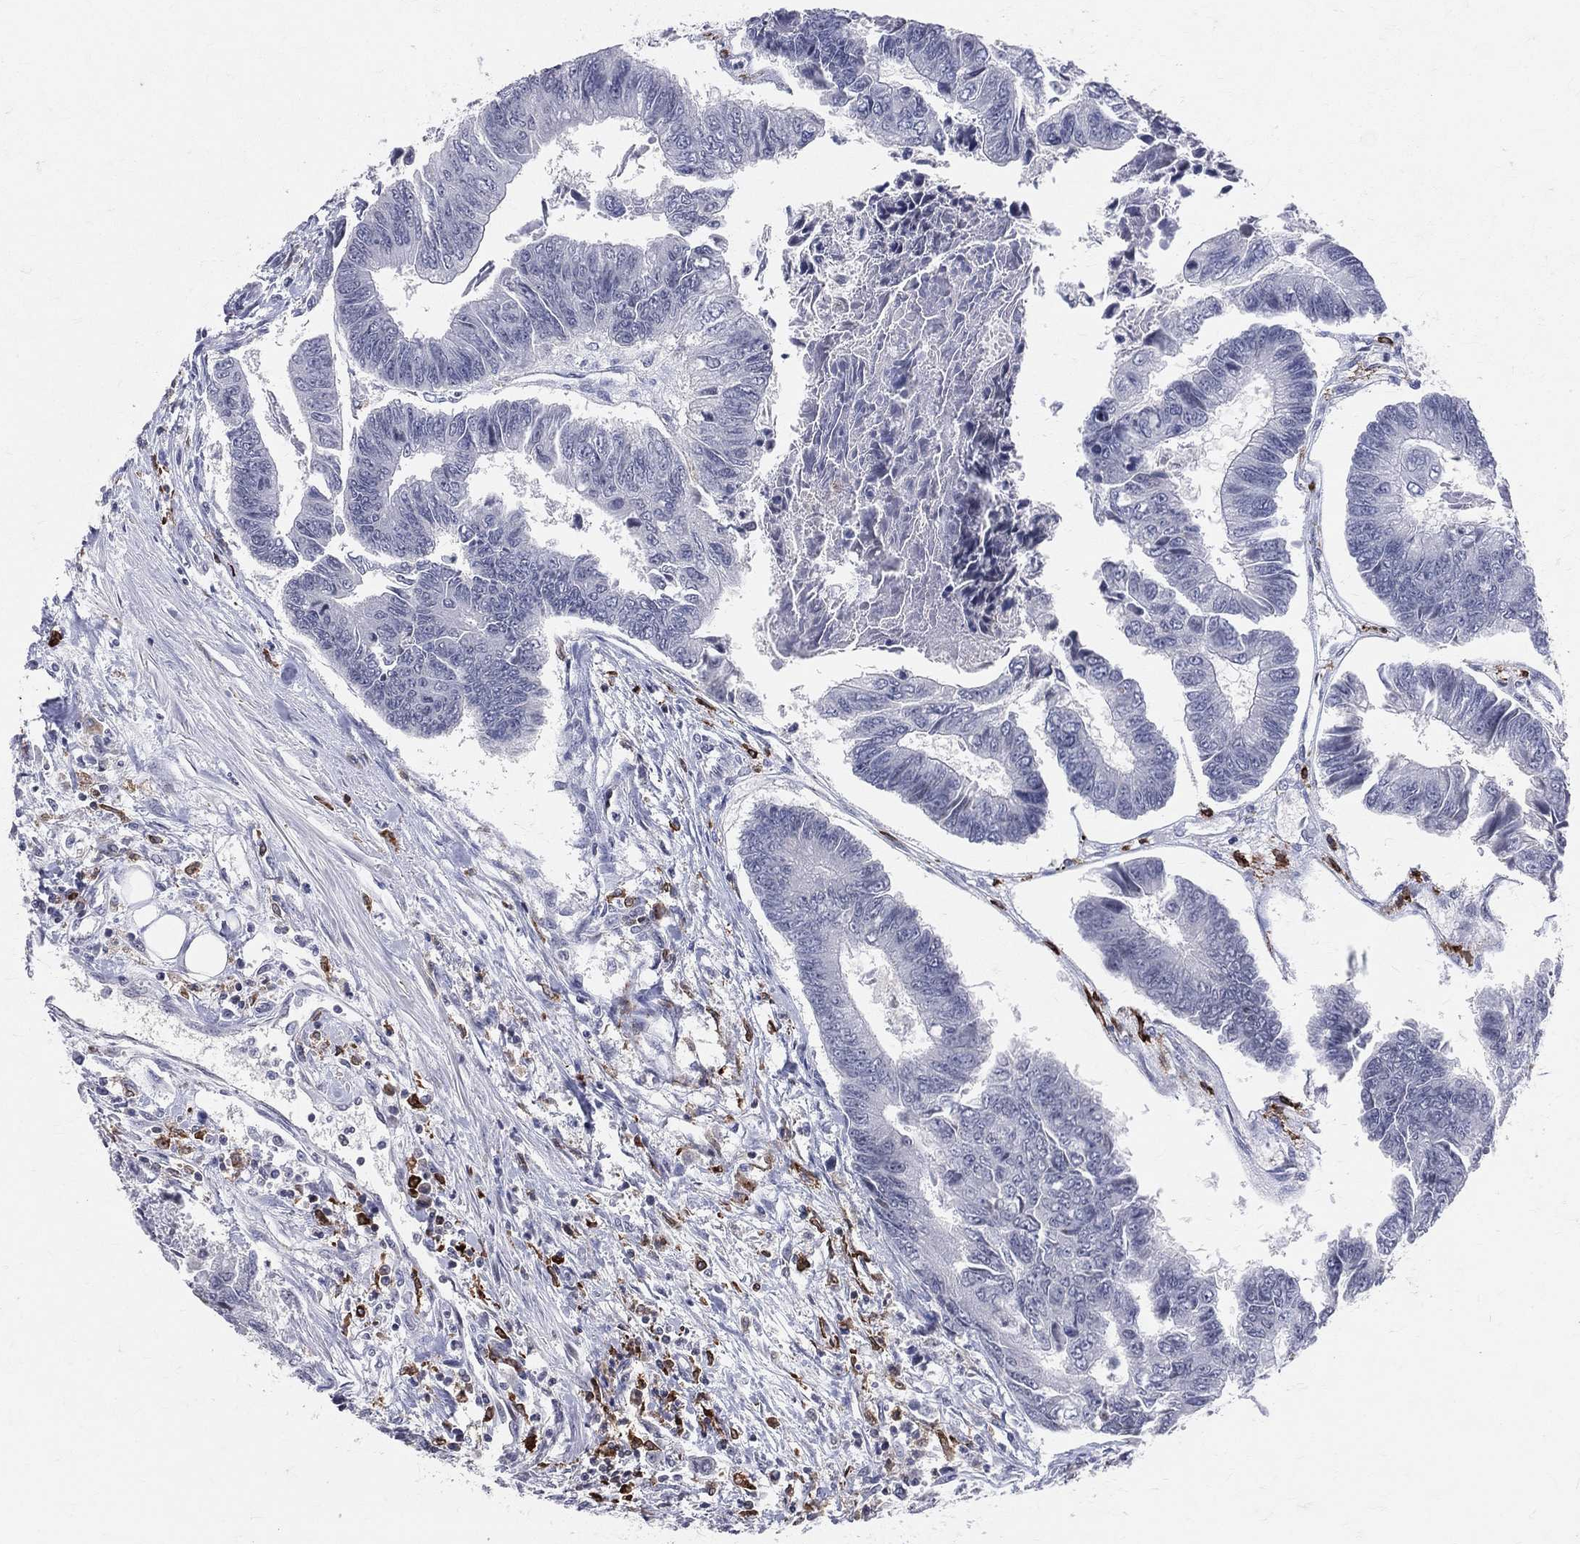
{"staining": {"intensity": "negative", "quantity": "none", "location": "none"}, "tissue": "colorectal cancer", "cell_type": "Tumor cells", "image_type": "cancer", "snomed": [{"axis": "morphology", "description": "Adenocarcinoma, NOS"}, {"axis": "topography", "description": "Colon"}], "caption": "Immunohistochemical staining of human colorectal cancer (adenocarcinoma) shows no significant expression in tumor cells. The staining is performed using DAB brown chromogen with nuclei counter-stained in using hematoxylin.", "gene": "CD74", "patient": {"sex": "female", "age": 65}}